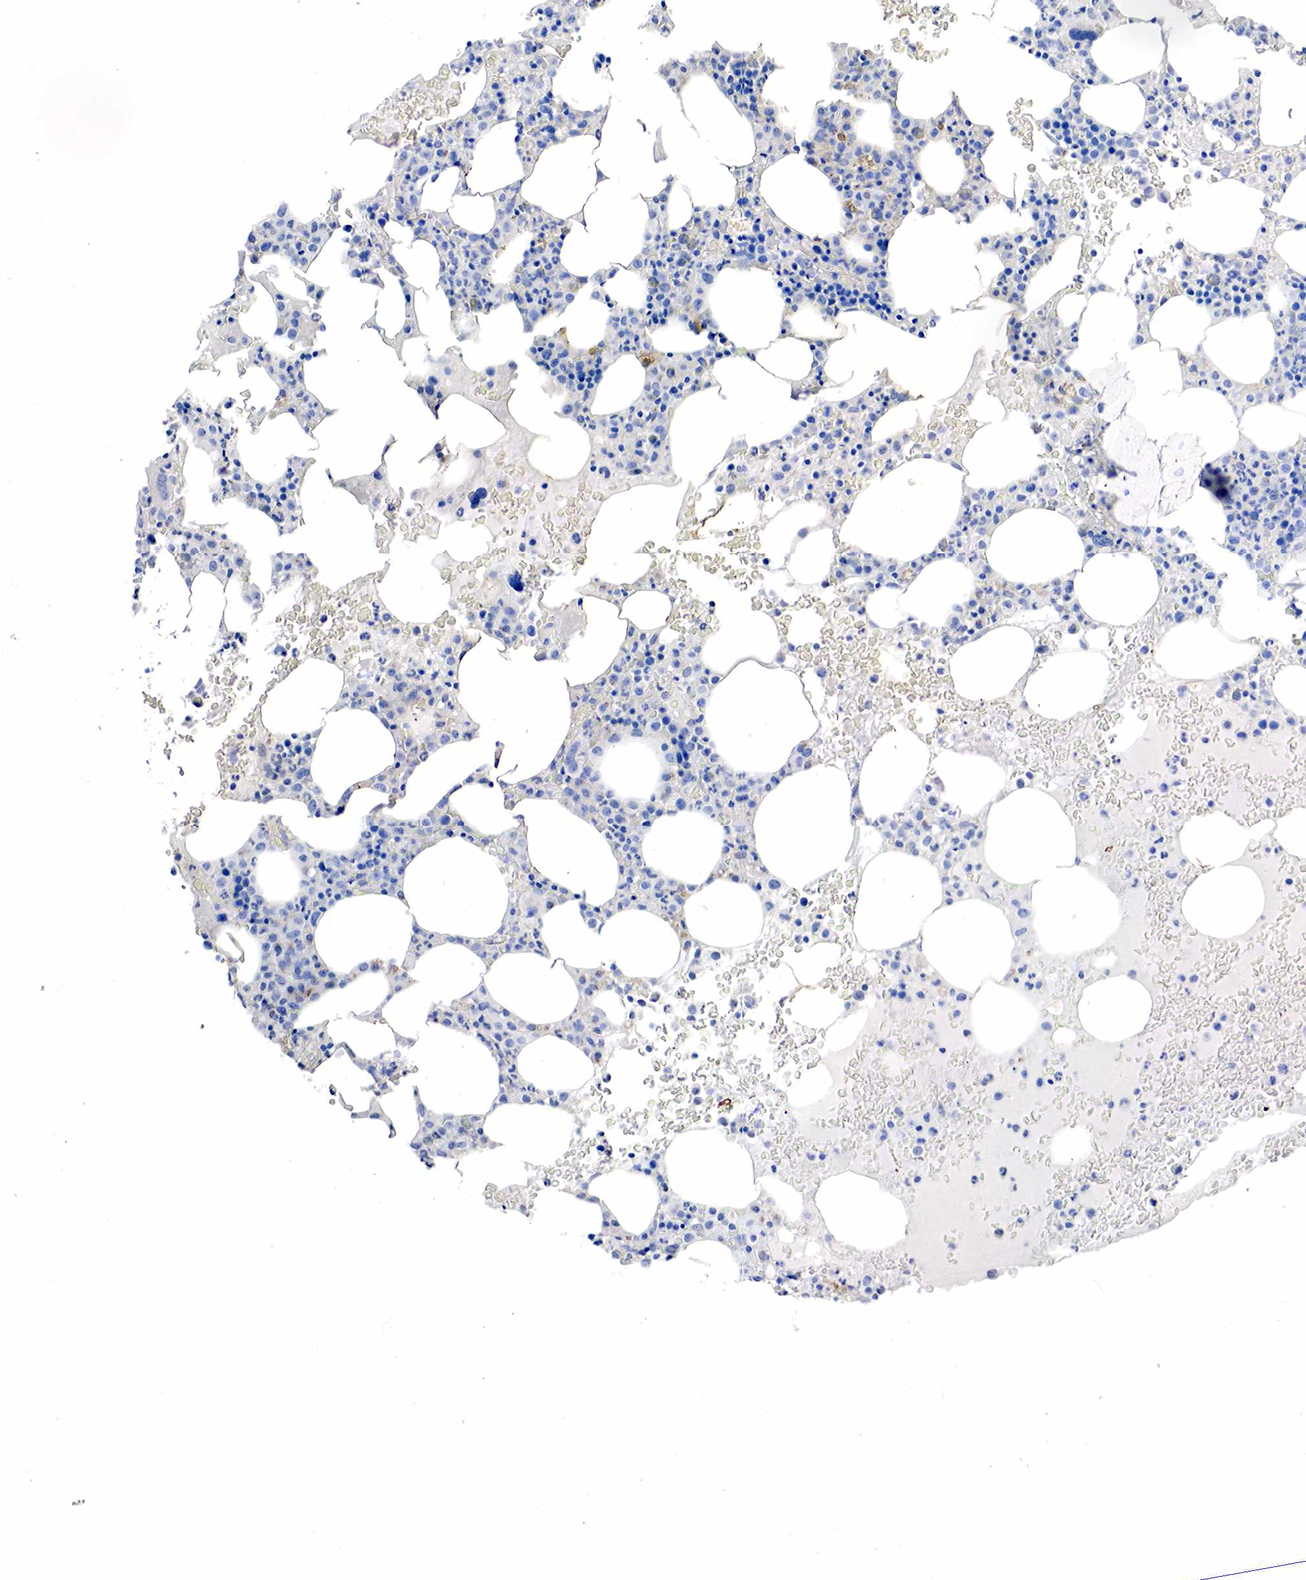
{"staining": {"intensity": "weak", "quantity": "<25%", "location": "cytoplasmic/membranous"}, "tissue": "bone marrow", "cell_type": "Hematopoietic cells", "image_type": "normal", "snomed": [{"axis": "morphology", "description": "Normal tissue, NOS"}, {"axis": "topography", "description": "Bone marrow"}], "caption": "DAB immunohistochemical staining of normal human bone marrow shows no significant expression in hematopoietic cells.", "gene": "SYP", "patient": {"sex": "female", "age": 88}}